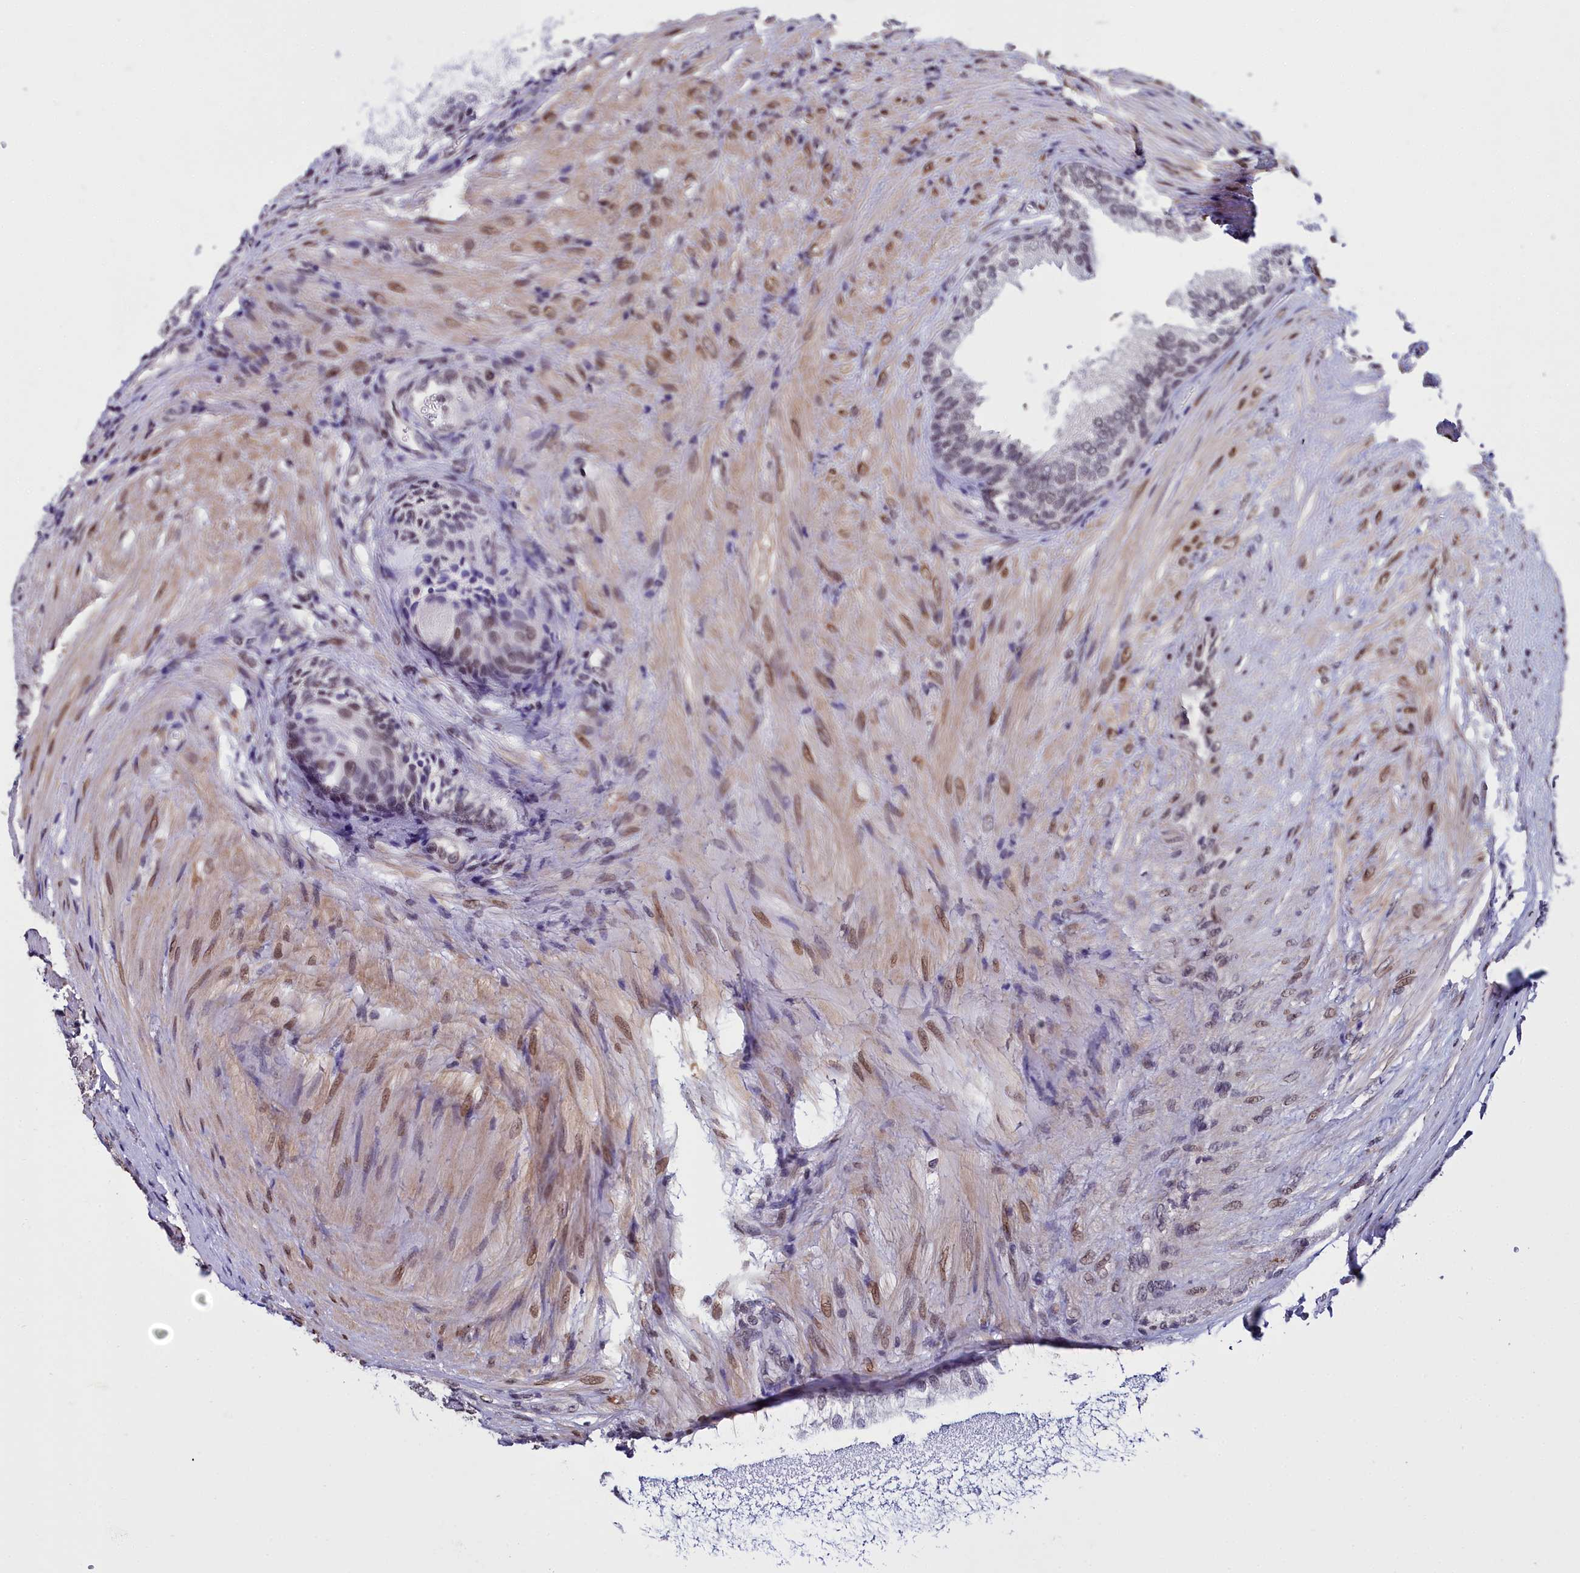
{"staining": {"intensity": "moderate", "quantity": ">75%", "location": "nuclear"}, "tissue": "prostate", "cell_type": "Glandular cells", "image_type": "normal", "snomed": [{"axis": "morphology", "description": "Normal tissue, NOS"}, {"axis": "topography", "description": "Prostate"}], "caption": "This image displays benign prostate stained with immunohistochemistry to label a protein in brown. The nuclear of glandular cells show moderate positivity for the protein. Nuclei are counter-stained blue.", "gene": "CCDC97", "patient": {"sex": "male", "age": 76}}